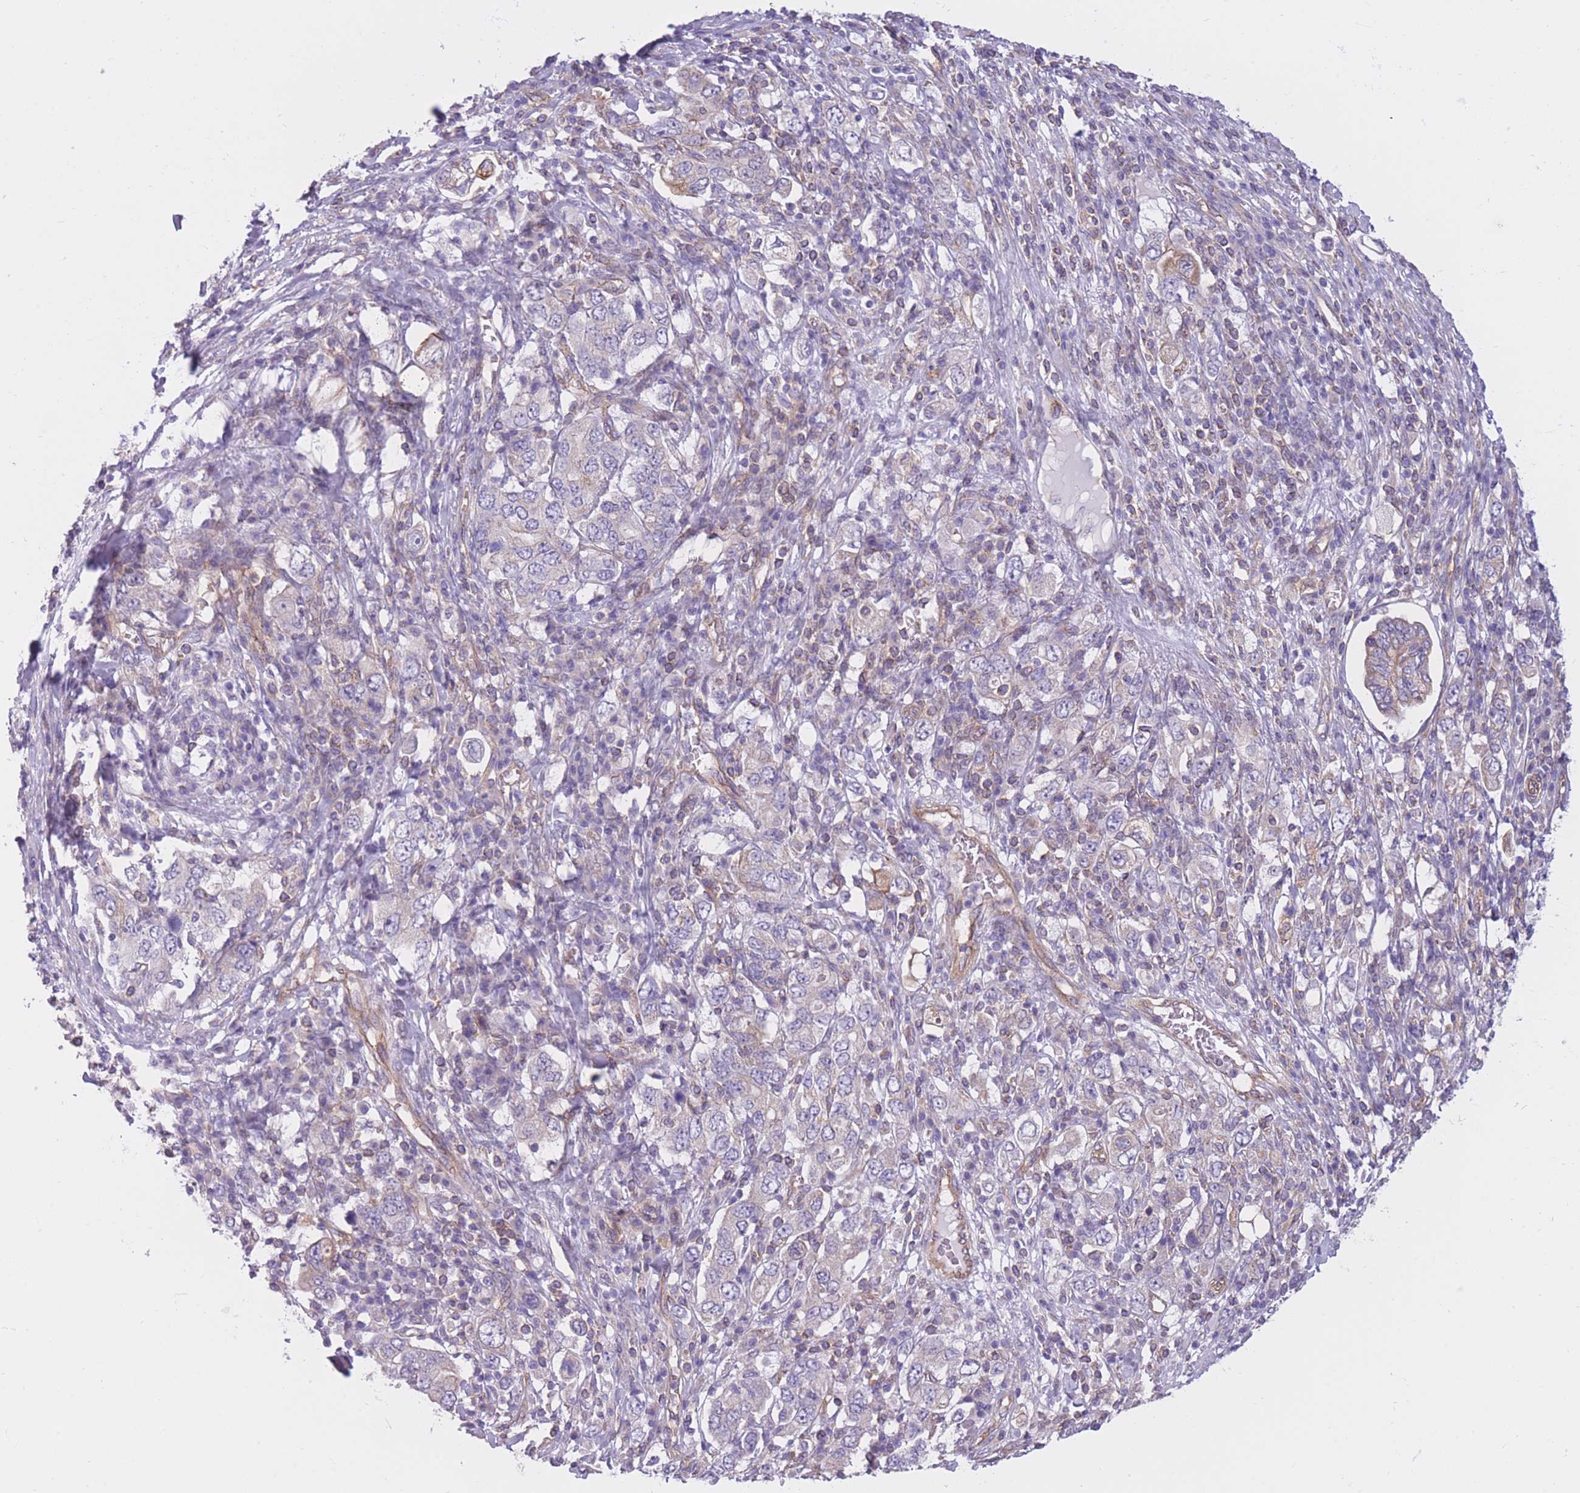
{"staining": {"intensity": "negative", "quantity": "none", "location": "none"}, "tissue": "stomach cancer", "cell_type": "Tumor cells", "image_type": "cancer", "snomed": [{"axis": "morphology", "description": "Adenocarcinoma, NOS"}, {"axis": "topography", "description": "Stomach, upper"}, {"axis": "topography", "description": "Stomach"}], "caption": "Stomach cancer (adenocarcinoma) was stained to show a protein in brown. There is no significant positivity in tumor cells.", "gene": "SERPINB3", "patient": {"sex": "male", "age": 62}}